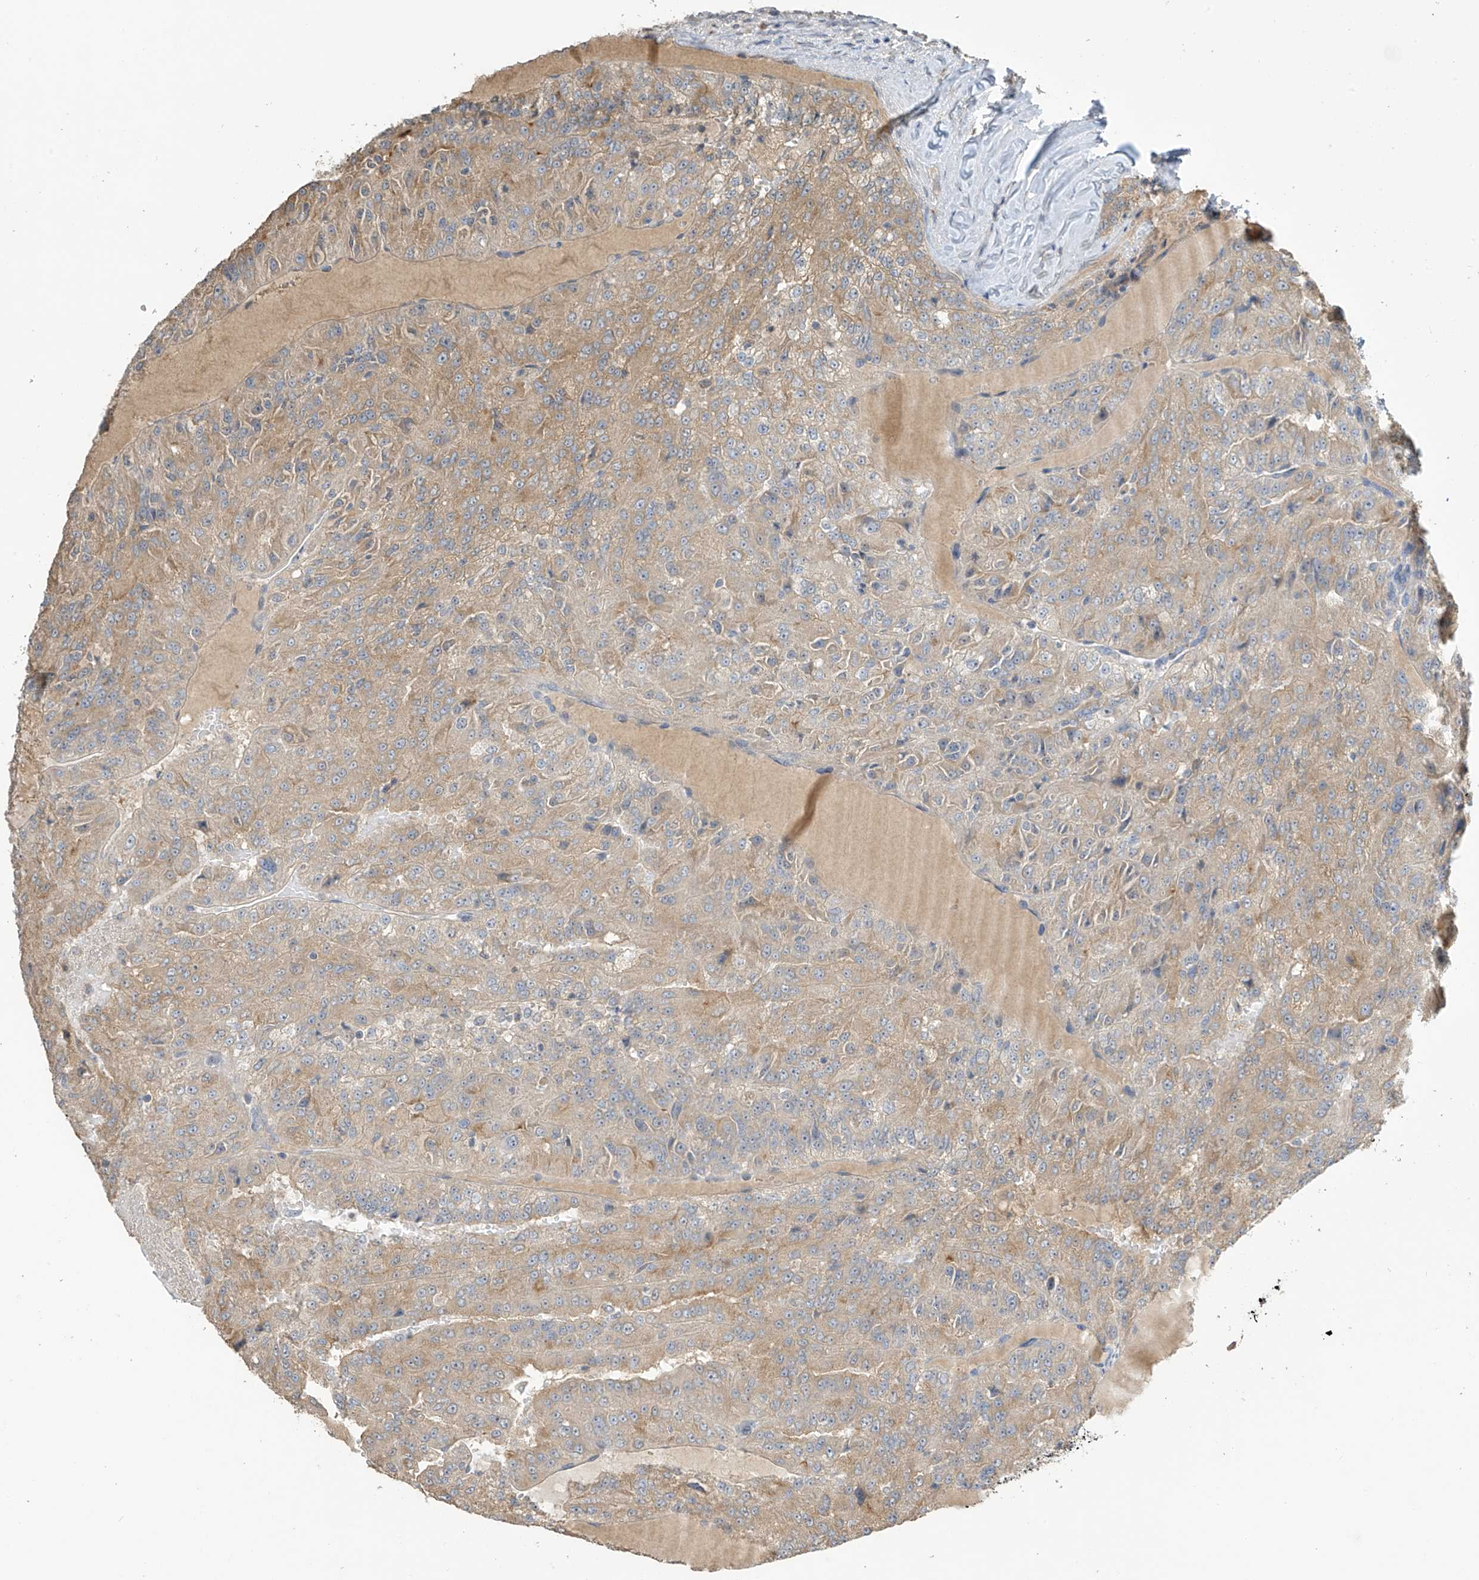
{"staining": {"intensity": "weak", "quantity": ">75%", "location": "cytoplasmic/membranous"}, "tissue": "renal cancer", "cell_type": "Tumor cells", "image_type": "cancer", "snomed": [{"axis": "morphology", "description": "Adenocarcinoma, NOS"}, {"axis": "topography", "description": "Kidney"}], "caption": "Approximately >75% of tumor cells in adenocarcinoma (renal) reveal weak cytoplasmic/membranous protein positivity as visualized by brown immunohistochemical staining.", "gene": "SLFN14", "patient": {"sex": "female", "age": 63}}